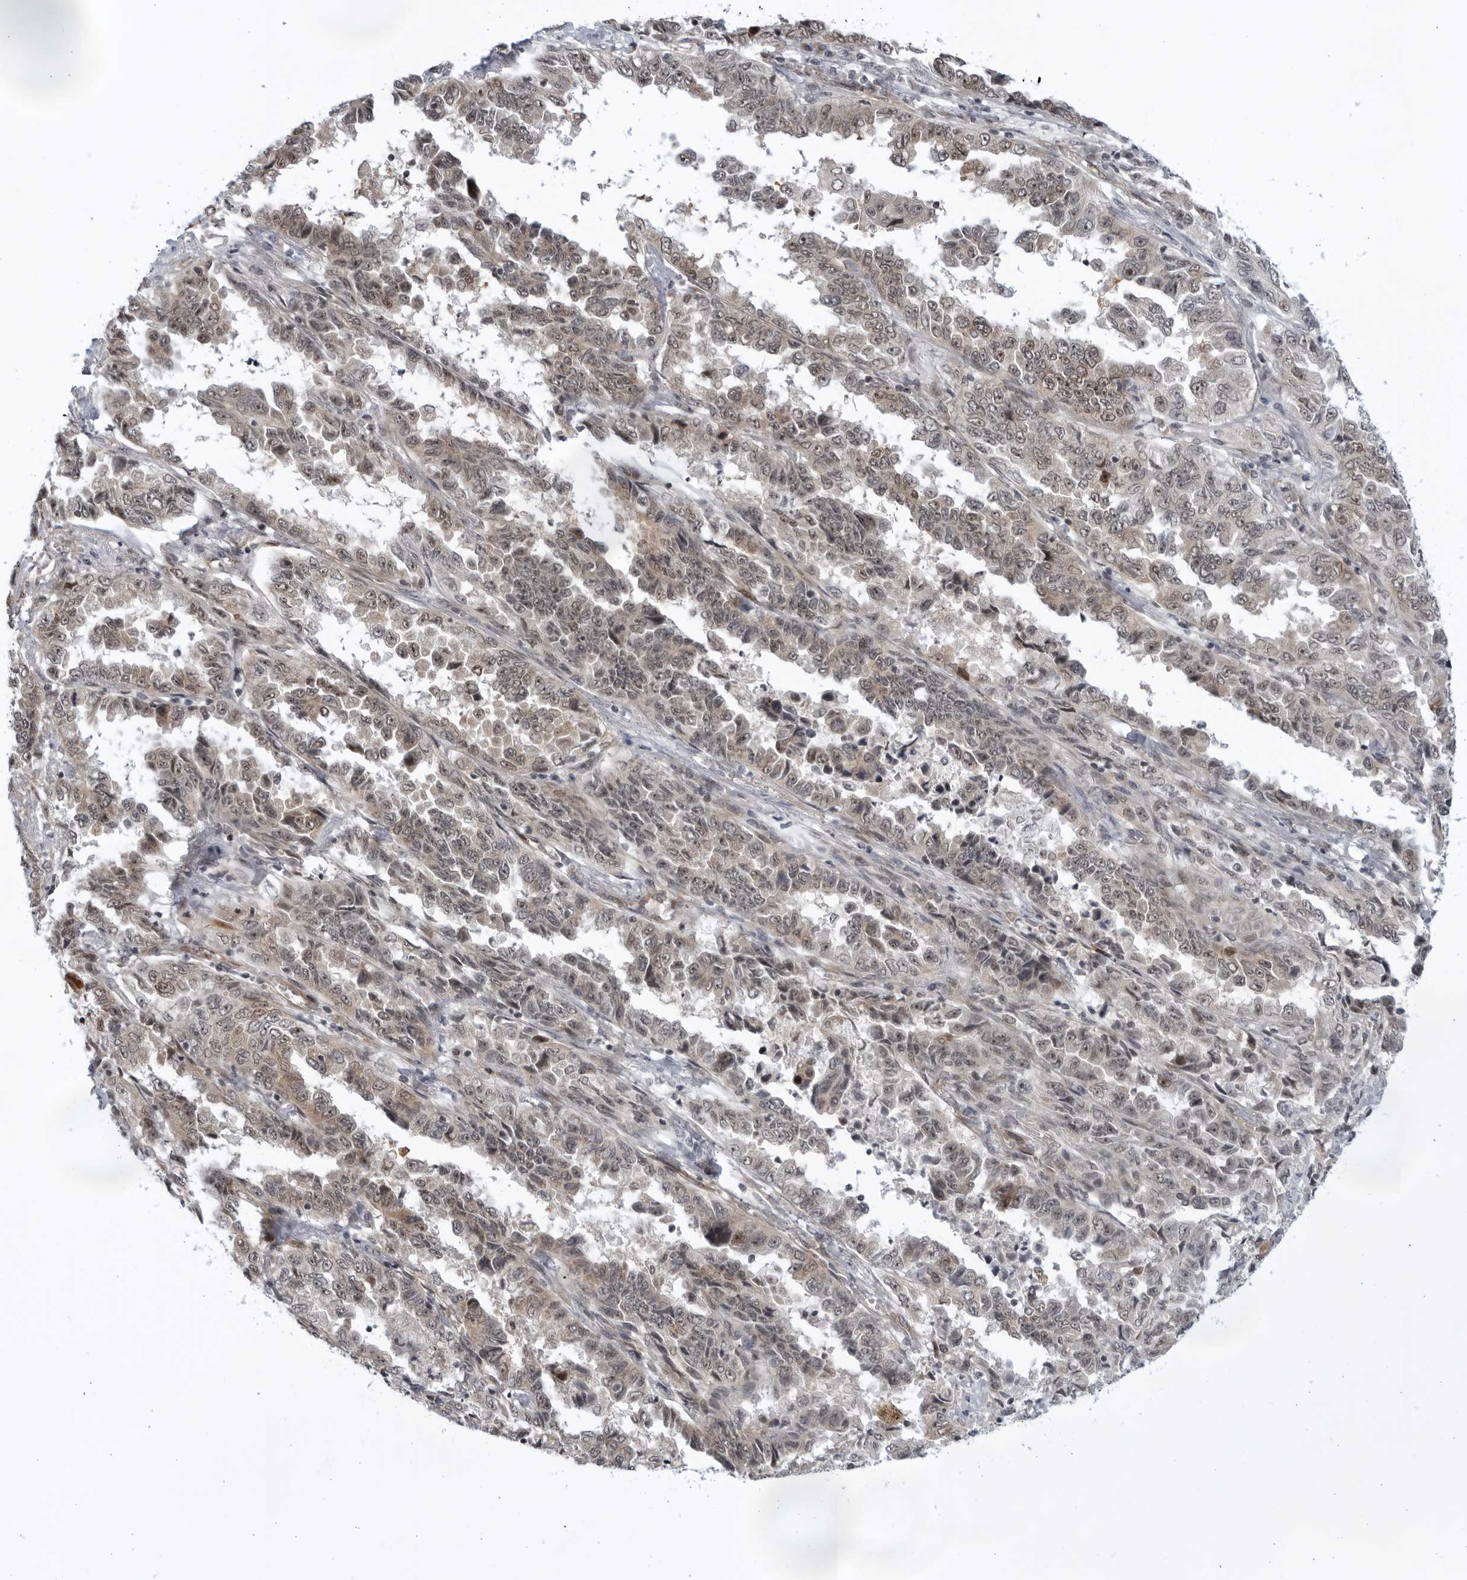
{"staining": {"intensity": "weak", "quantity": ">75%", "location": "nuclear"}, "tissue": "lung cancer", "cell_type": "Tumor cells", "image_type": "cancer", "snomed": [{"axis": "morphology", "description": "Adenocarcinoma, NOS"}, {"axis": "topography", "description": "Lung"}], "caption": "An image showing weak nuclear positivity in approximately >75% of tumor cells in lung cancer (adenocarcinoma), as visualized by brown immunohistochemical staining.", "gene": "ITGB3BP", "patient": {"sex": "female", "age": 51}}